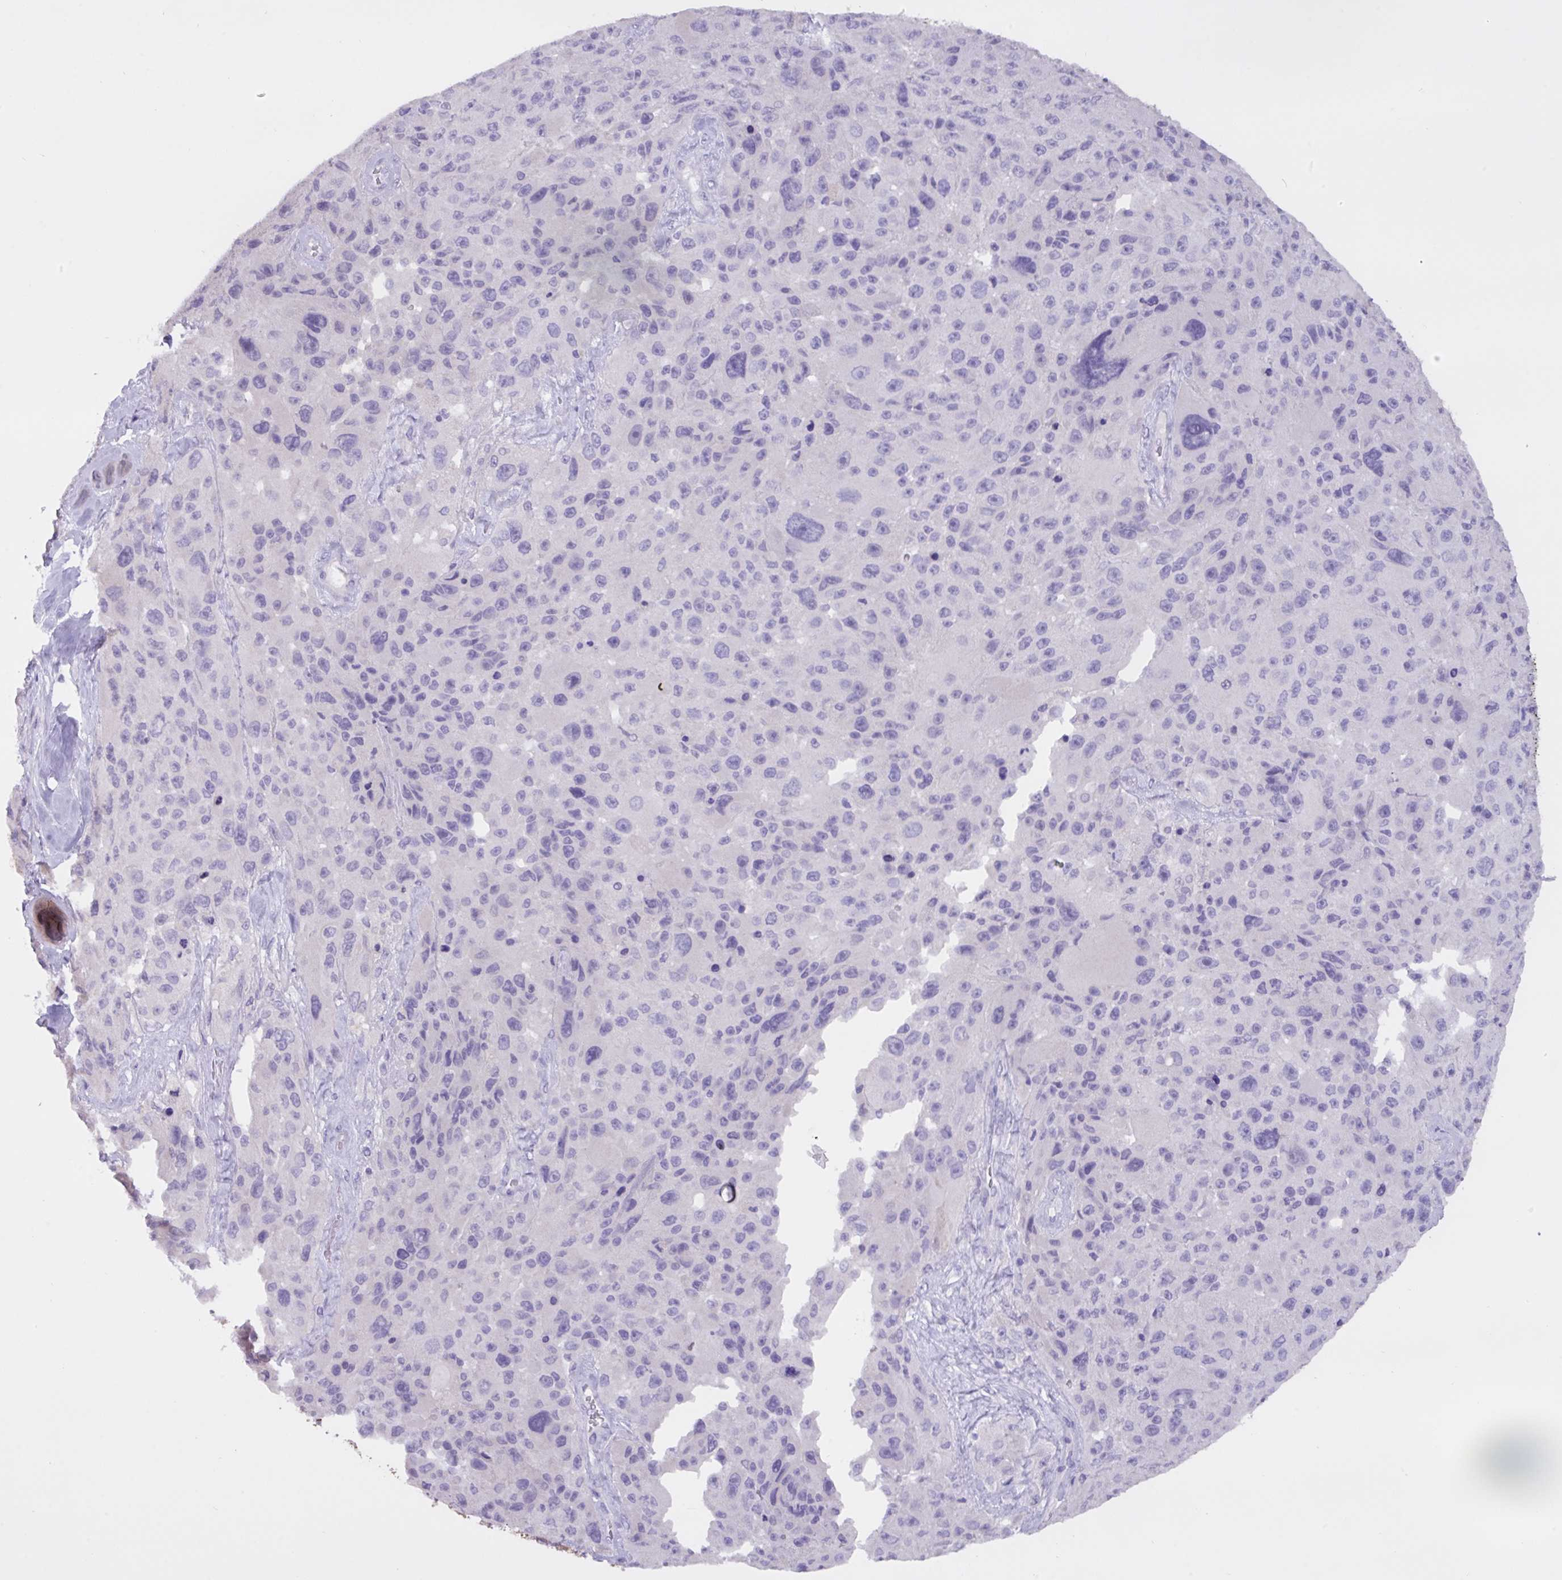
{"staining": {"intensity": "negative", "quantity": "none", "location": "none"}, "tissue": "melanoma", "cell_type": "Tumor cells", "image_type": "cancer", "snomed": [{"axis": "morphology", "description": "Malignant melanoma, Metastatic site"}, {"axis": "topography", "description": "Lymph node"}], "caption": "The histopathology image reveals no significant positivity in tumor cells of malignant melanoma (metastatic site).", "gene": "EPCAM", "patient": {"sex": "male", "age": 62}}